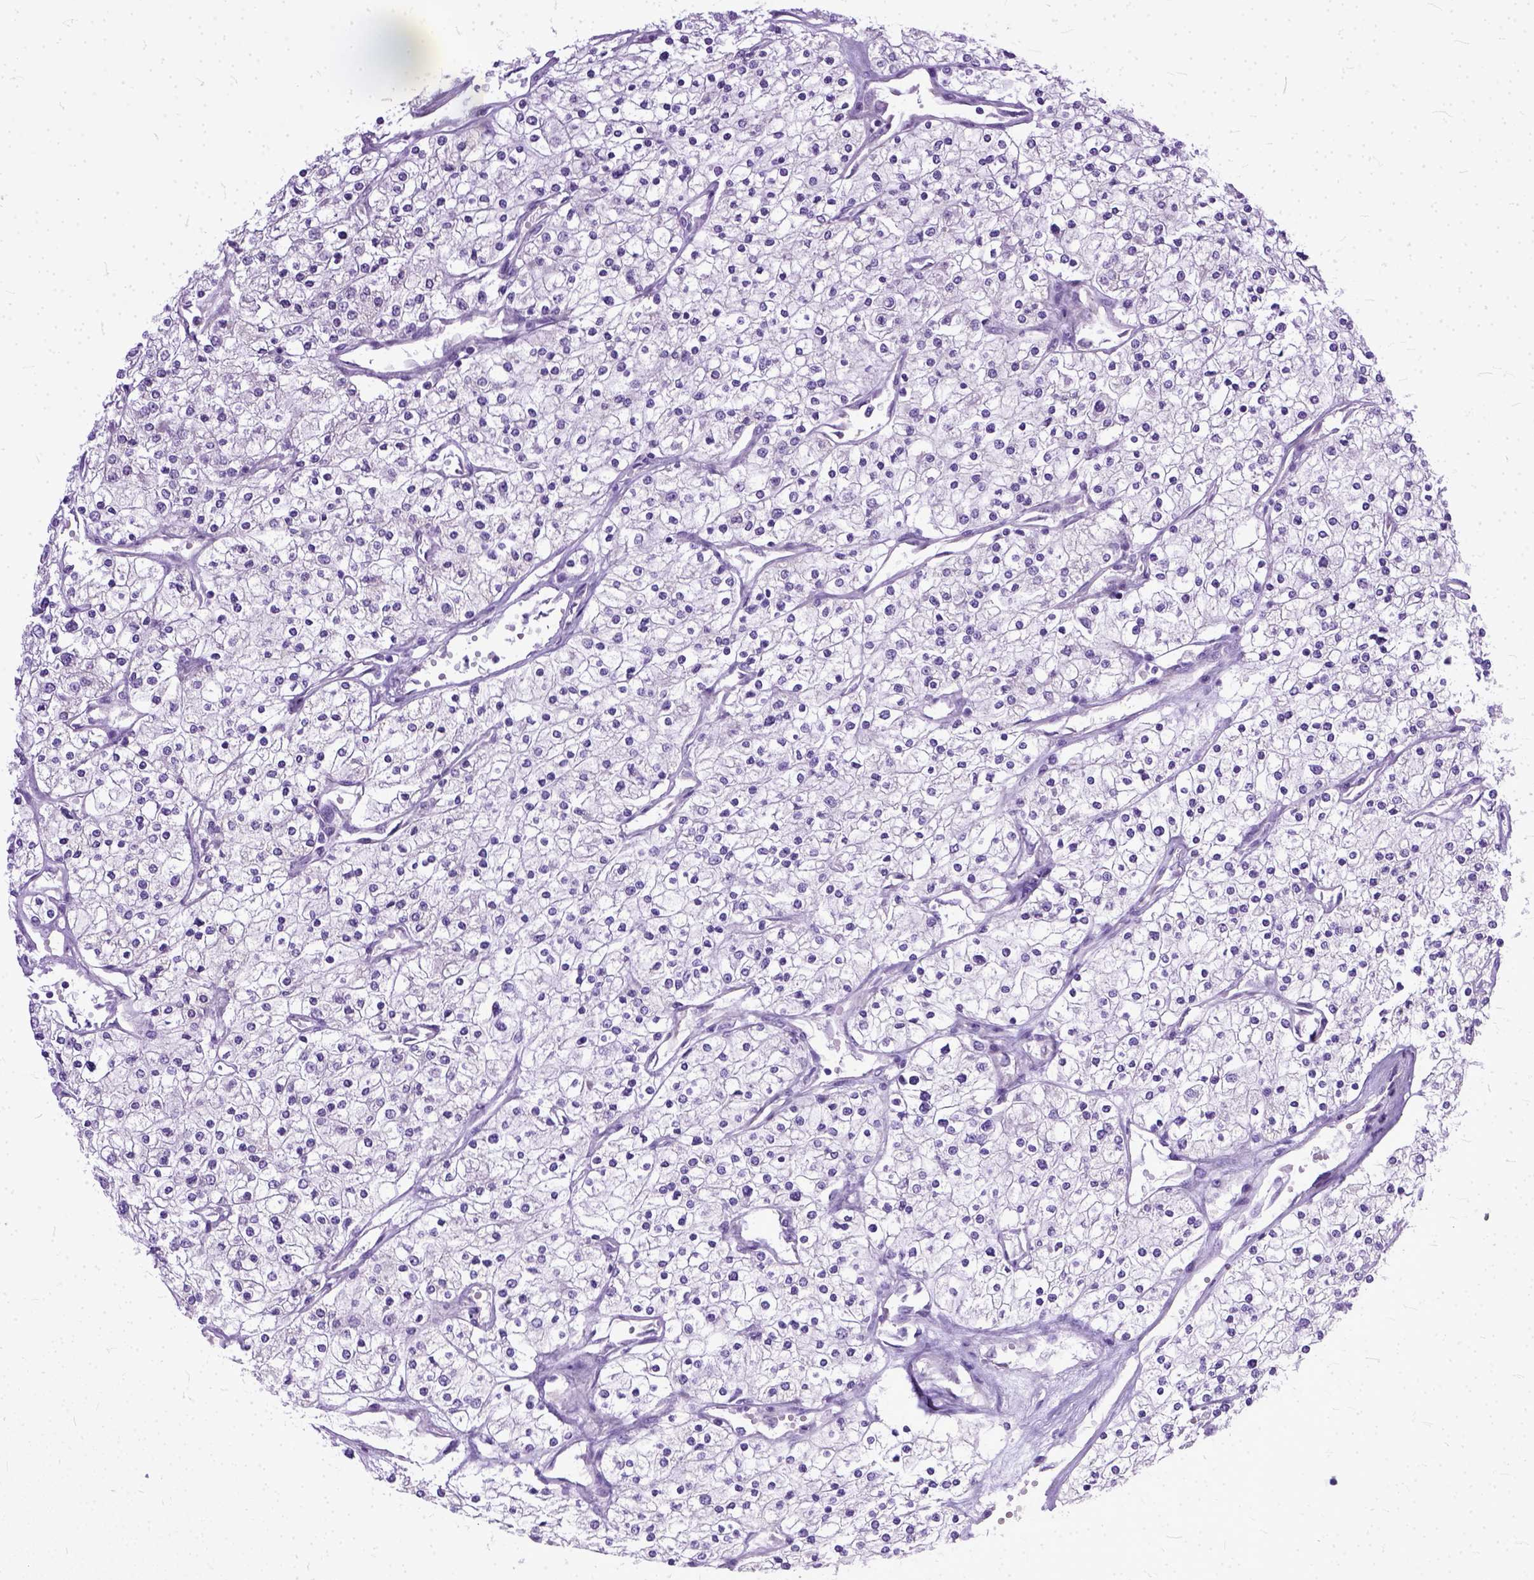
{"staining": {"intensity": "negative", "quantity": "none", "location": "none"}, "tissue": "renal cancer", "cell_type": "Tumor cells", "image_type": "cancer", "snomed": [{"axis": "morphology", "description": "Adenocarcinoma, NOS"}, {"axis": "topography", "description": "Kidney"}], "caption": "The photomicrograph reveals no staining of tumor cells in renal cancer.", "gene": "TCEAL7", "patient": {"sex": "male", "age": 80}}